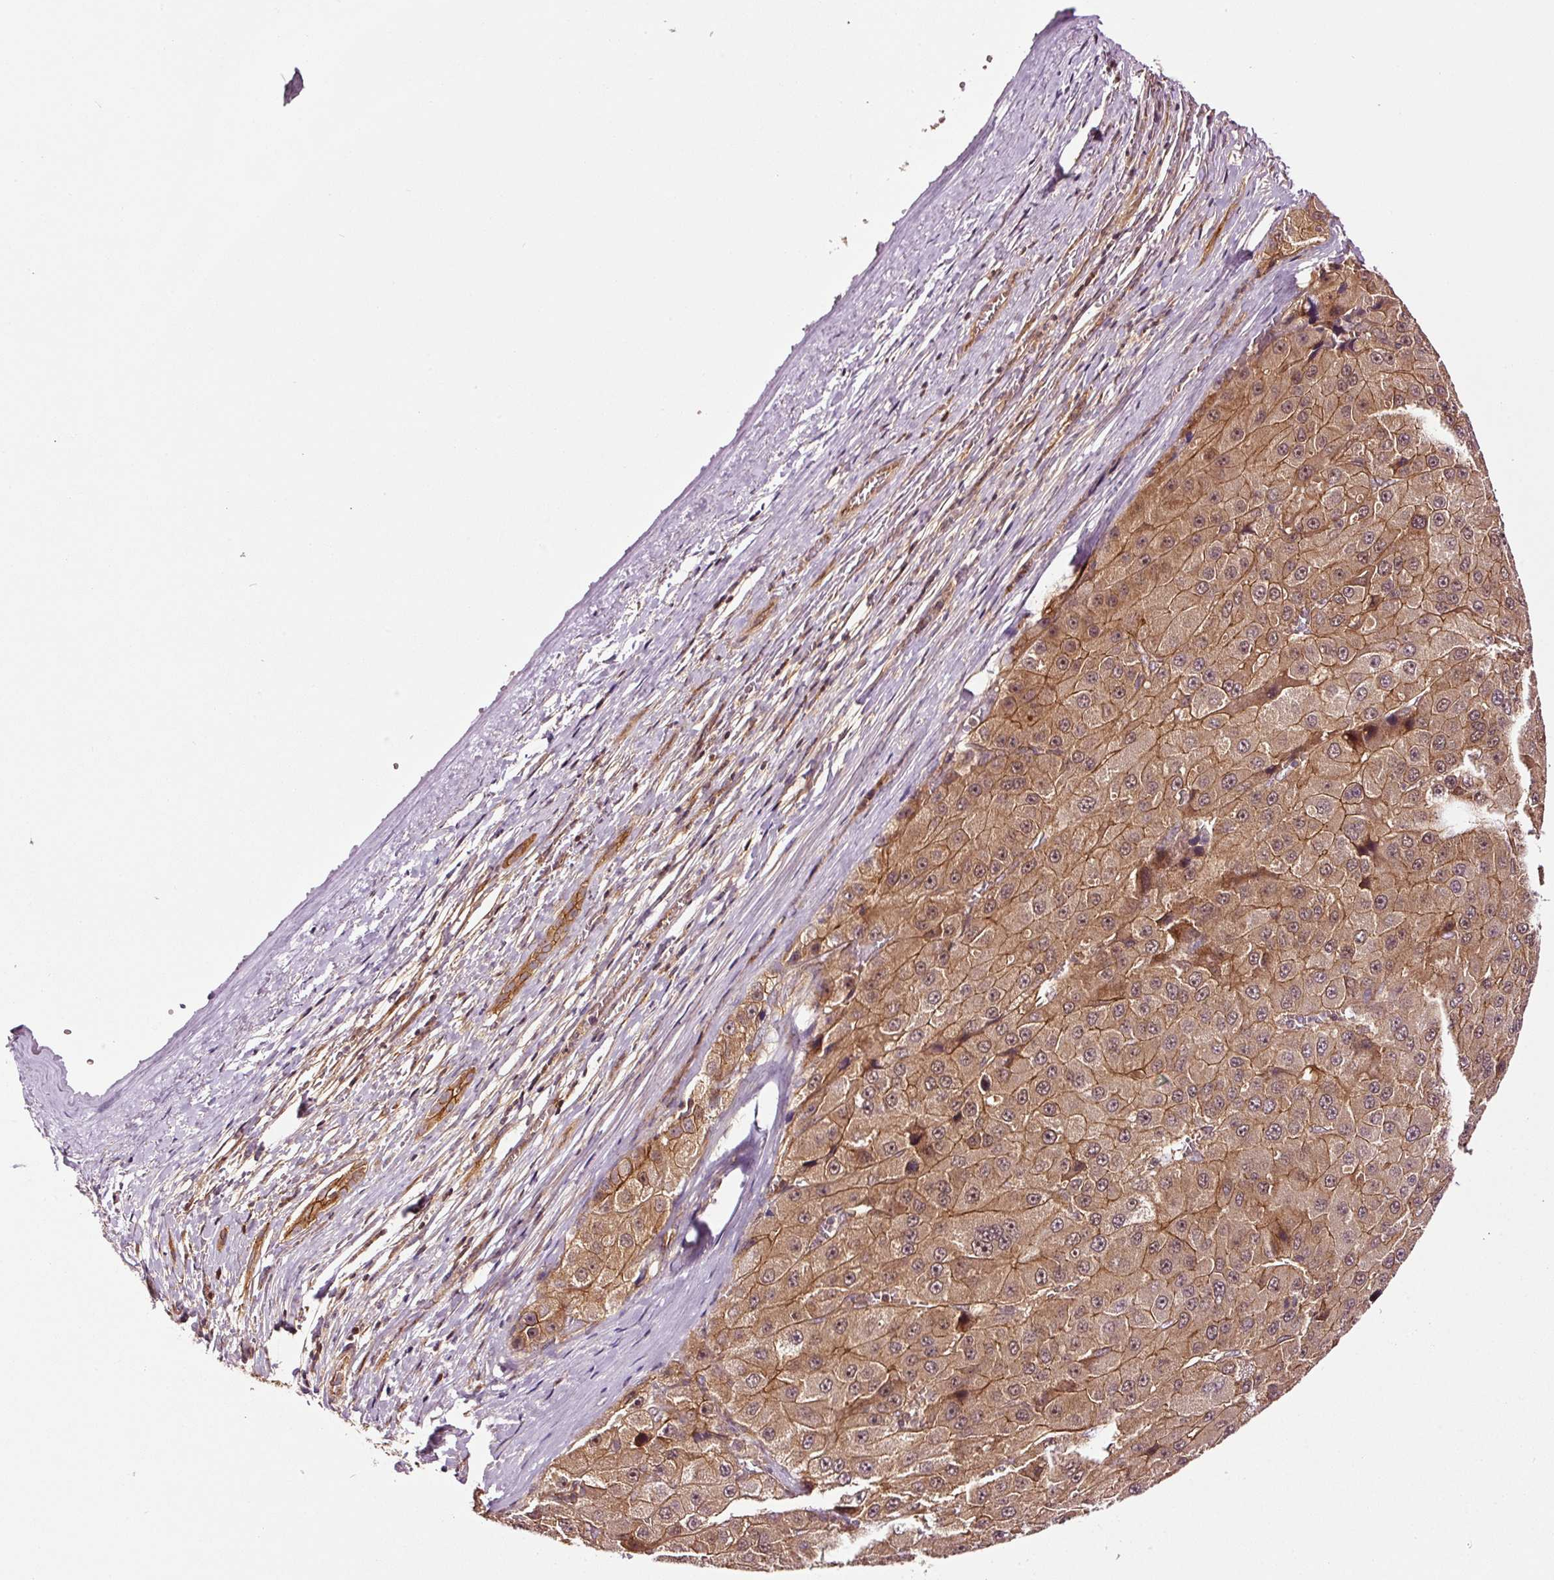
{"staining": {"intensity": "moderate", "quantity": ">75%", "location": "cytoplasmic/membranous"}, "tissue": "liver cancer", "cell_type": "Tumor cells", "image_type": "cancer", "snomed": [{"axis": "morphology", "description": "Carcinoma, Hepatocellular, NOS"}, {"axis": "topography", "description": "Liver"}], "caption": "Immunohistochemistry staining of liver hepatocellular carcinoma, which displays medium levels of moderate cytoplasmic/membranous expression in approximately >75% of tumor cells indicating moderate cytoplasmic/membranous protein expression. The staining was performed using DAB (brown) for protein detection and nuclei were counterstained in hematoxylin (blue).", "gene": "METAP1", "patient": {"sex": "female", "age": 73}}